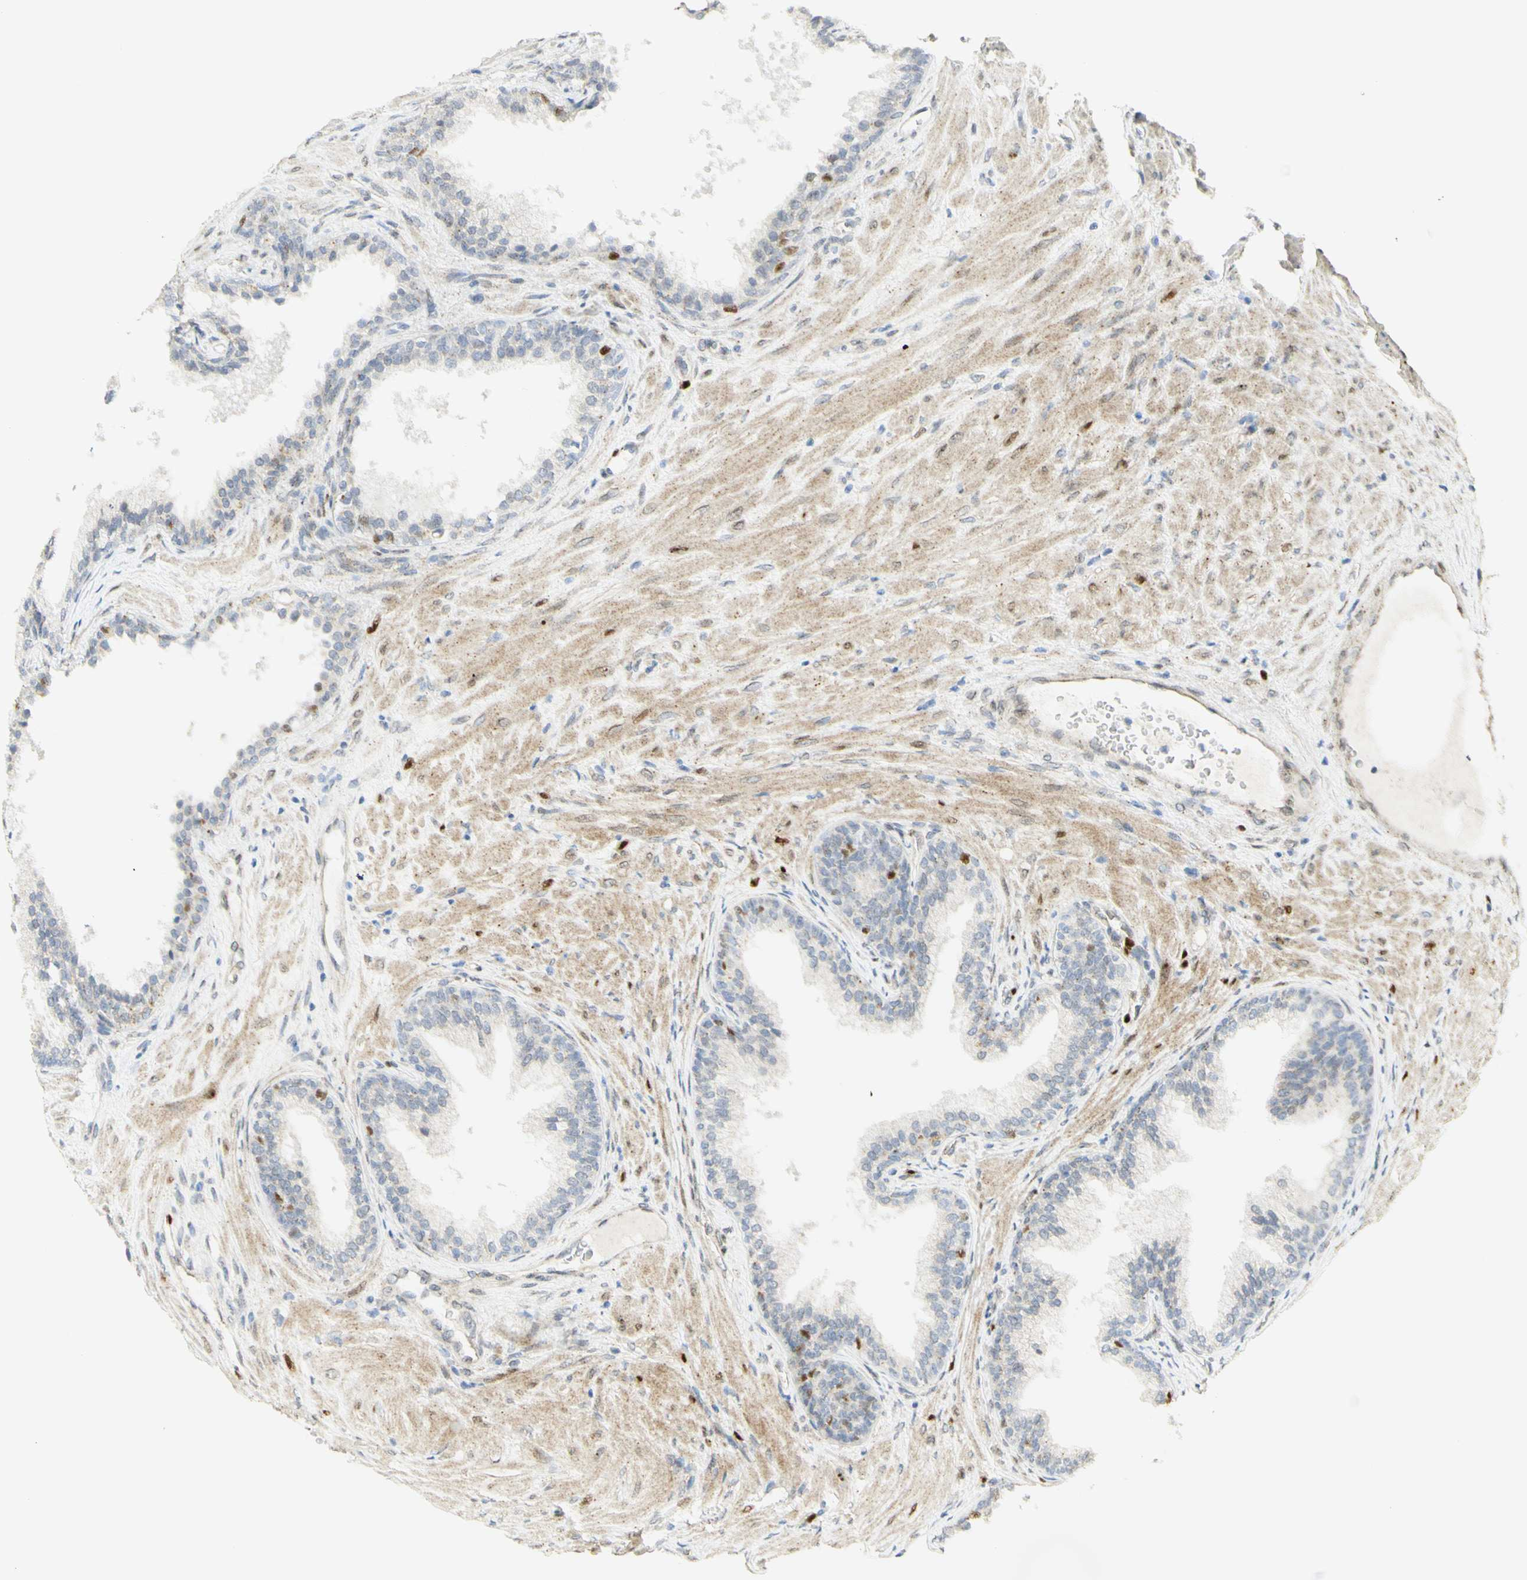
{"staining": {"intensity": "strong", "quantity": "<25%", "location": "nuclear"}, "tissue": "prostate", "cell_type": "Glandular cells", "image_type": "normal", "snomed": [{"axis": "morphology", "description": "Normal tissue, NOS"}, {"axis": "topography", "description": "Prostate"}], "caption": "Immunohistochemistry (IHC) (DAB) staining of unremarkable prostate reveals strong nuclear protein staining in about <25% of glandular cells.", "gene": "E2F1", "patient": {"sex": "male", "age": 76}}